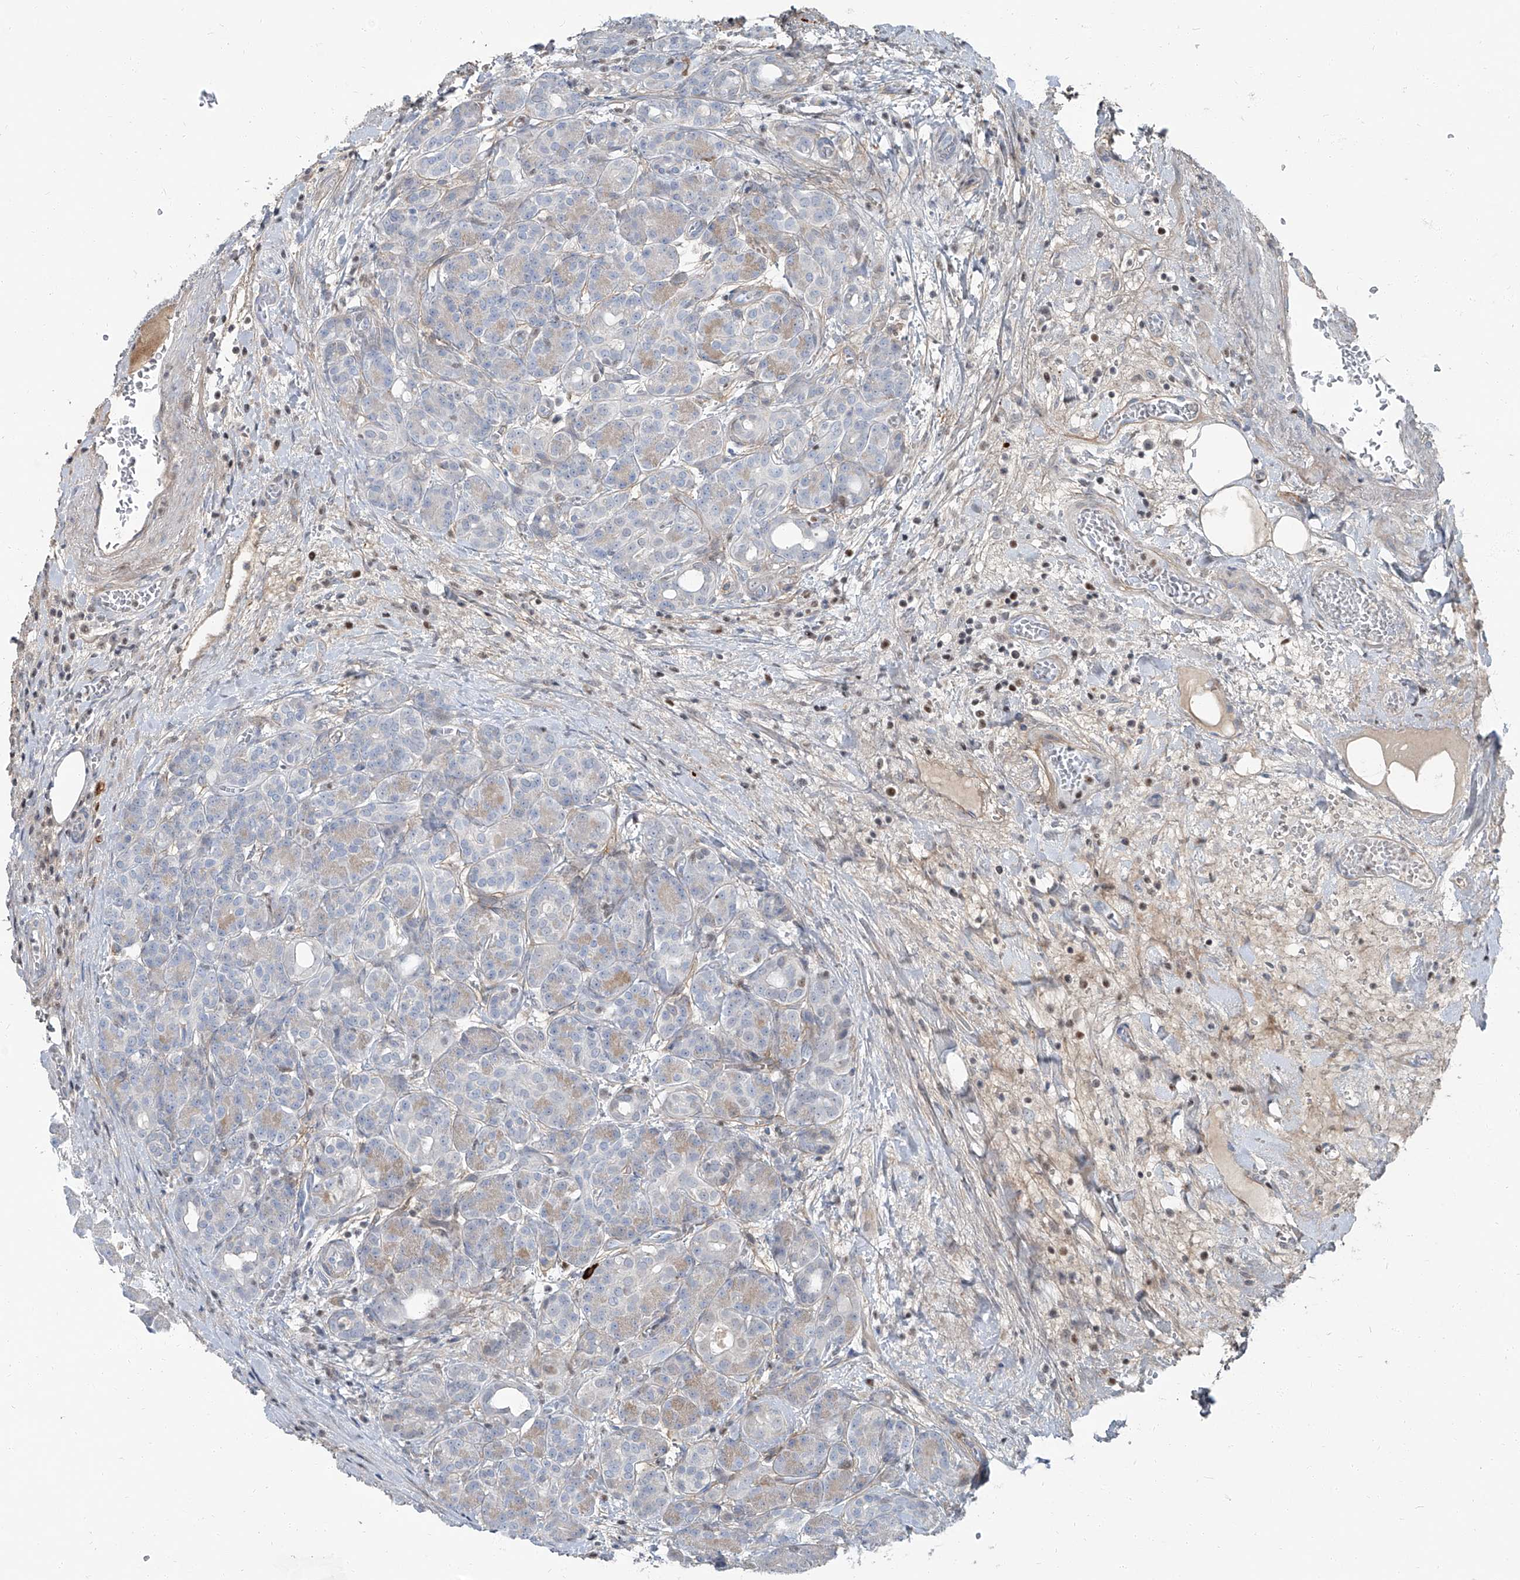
{"staining": {"intensity": "weak", "quantity": "25%-75%", "location": "cytoplasmic/membranous"}, "tissue": "pancreas", "cell_type": "Exocrine glandular cells", "image_type": "normal", "snomed": [{"axis": "morphology", "description": "Normal tissue, NOS"}, {"axis": "topography", "description": "Pancreas"}], "caption": "About 25%-75% of exocrine glandular cells in benign human pancreas reveal weak cytoplasmic/membranous protein staining as visualized by brown immunohistochemical staining.", "gene": "HOXA3", "patient": {"sex": "male", "age": 63}}